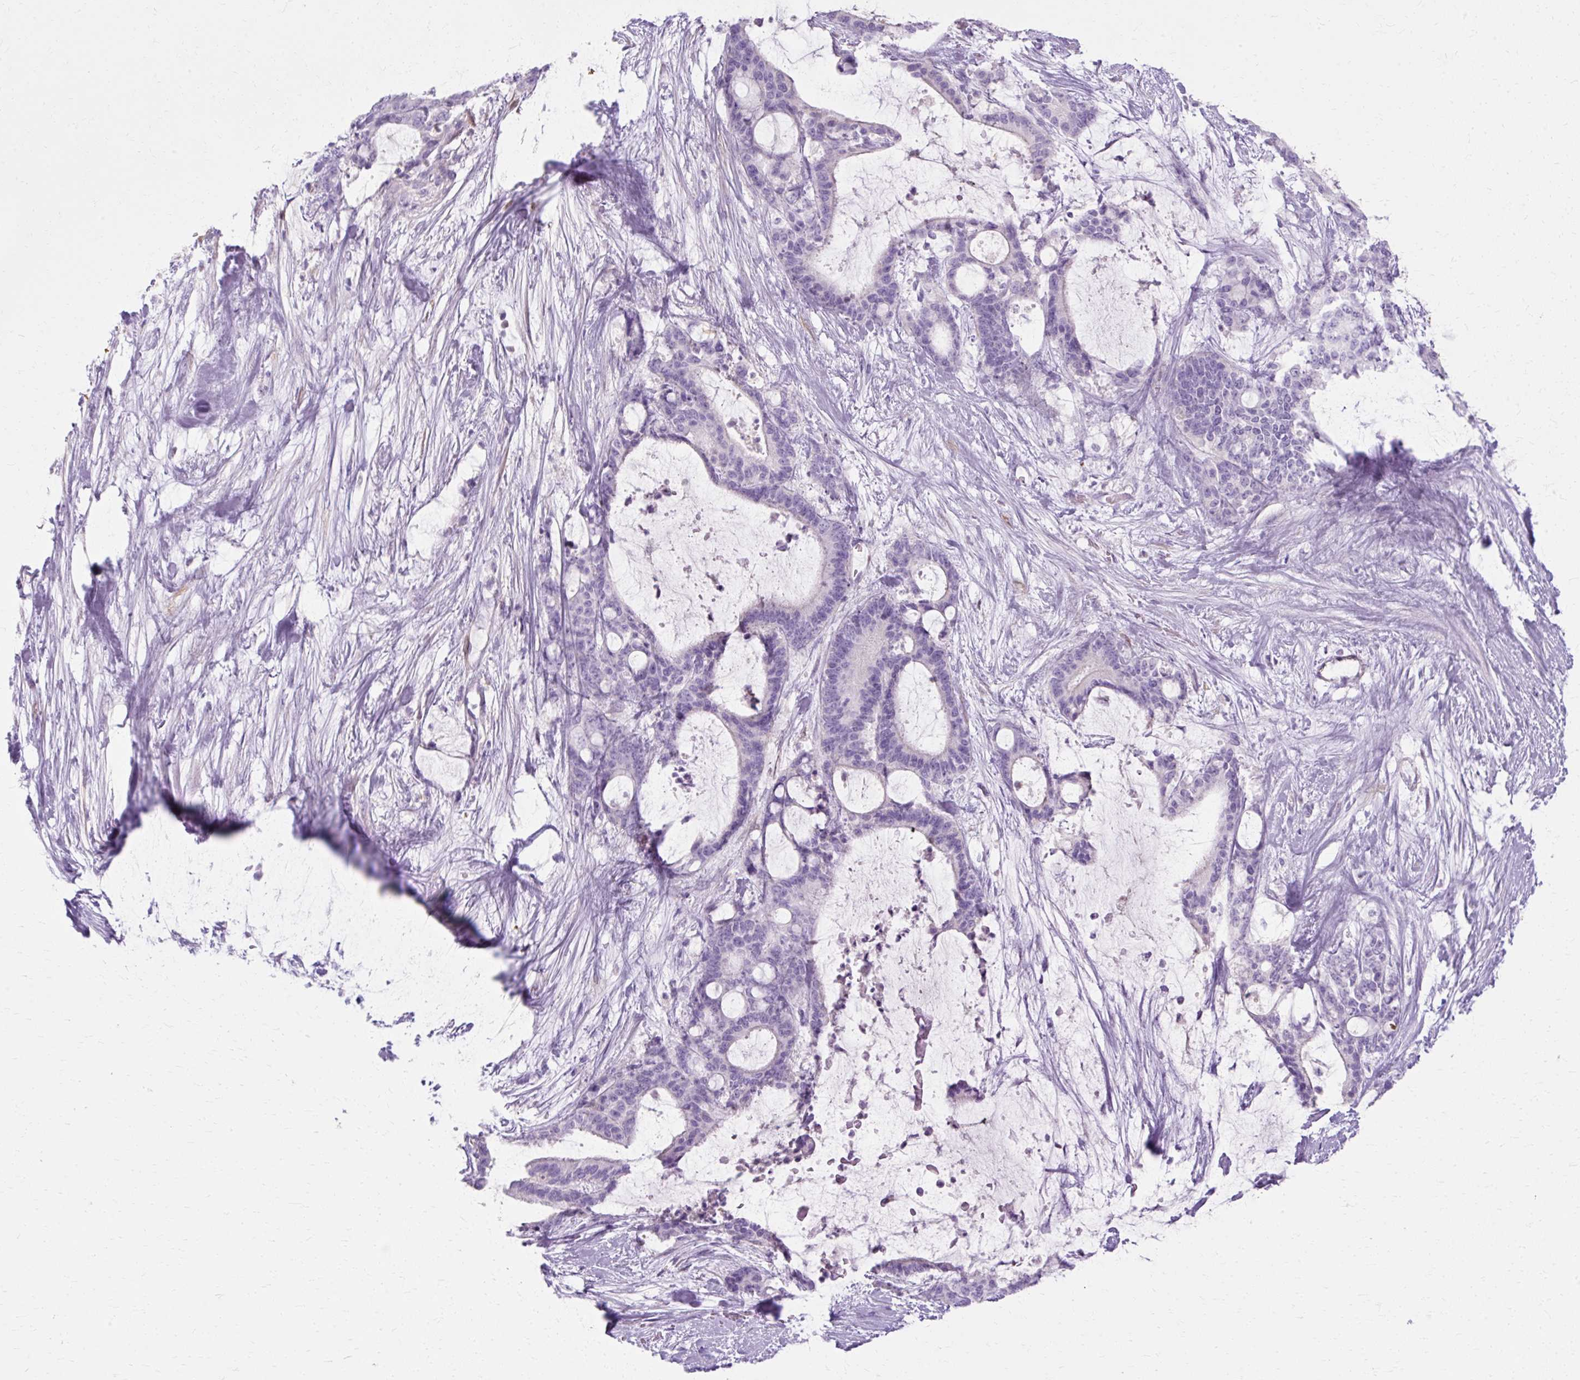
{"staining": {"intensity": "negative", "quantity": "none", "location": "none"}, "tissue": "liver cancer", "cell_type": "Tumor cells", "image_type": "cancer", "snomed": [{"axis": "morphology", "description": "Normal tissue, NOS"}, {"axis": "morphology", "description": "Cholangiocarcinoma"}, {"axis": "topography", "description": "Liver"}, {"axis": "topography", "description": "Peripheral nerve tissue"}], "caption": "DAB (3,3'-diaminobenzidine) immunohistochemical staining of liver cancer (cholangiocarcinoma) displays no significant staining in tumor cells.", "gene": "HSD11B1", "patient": {"sex": "female", "age": 73}}